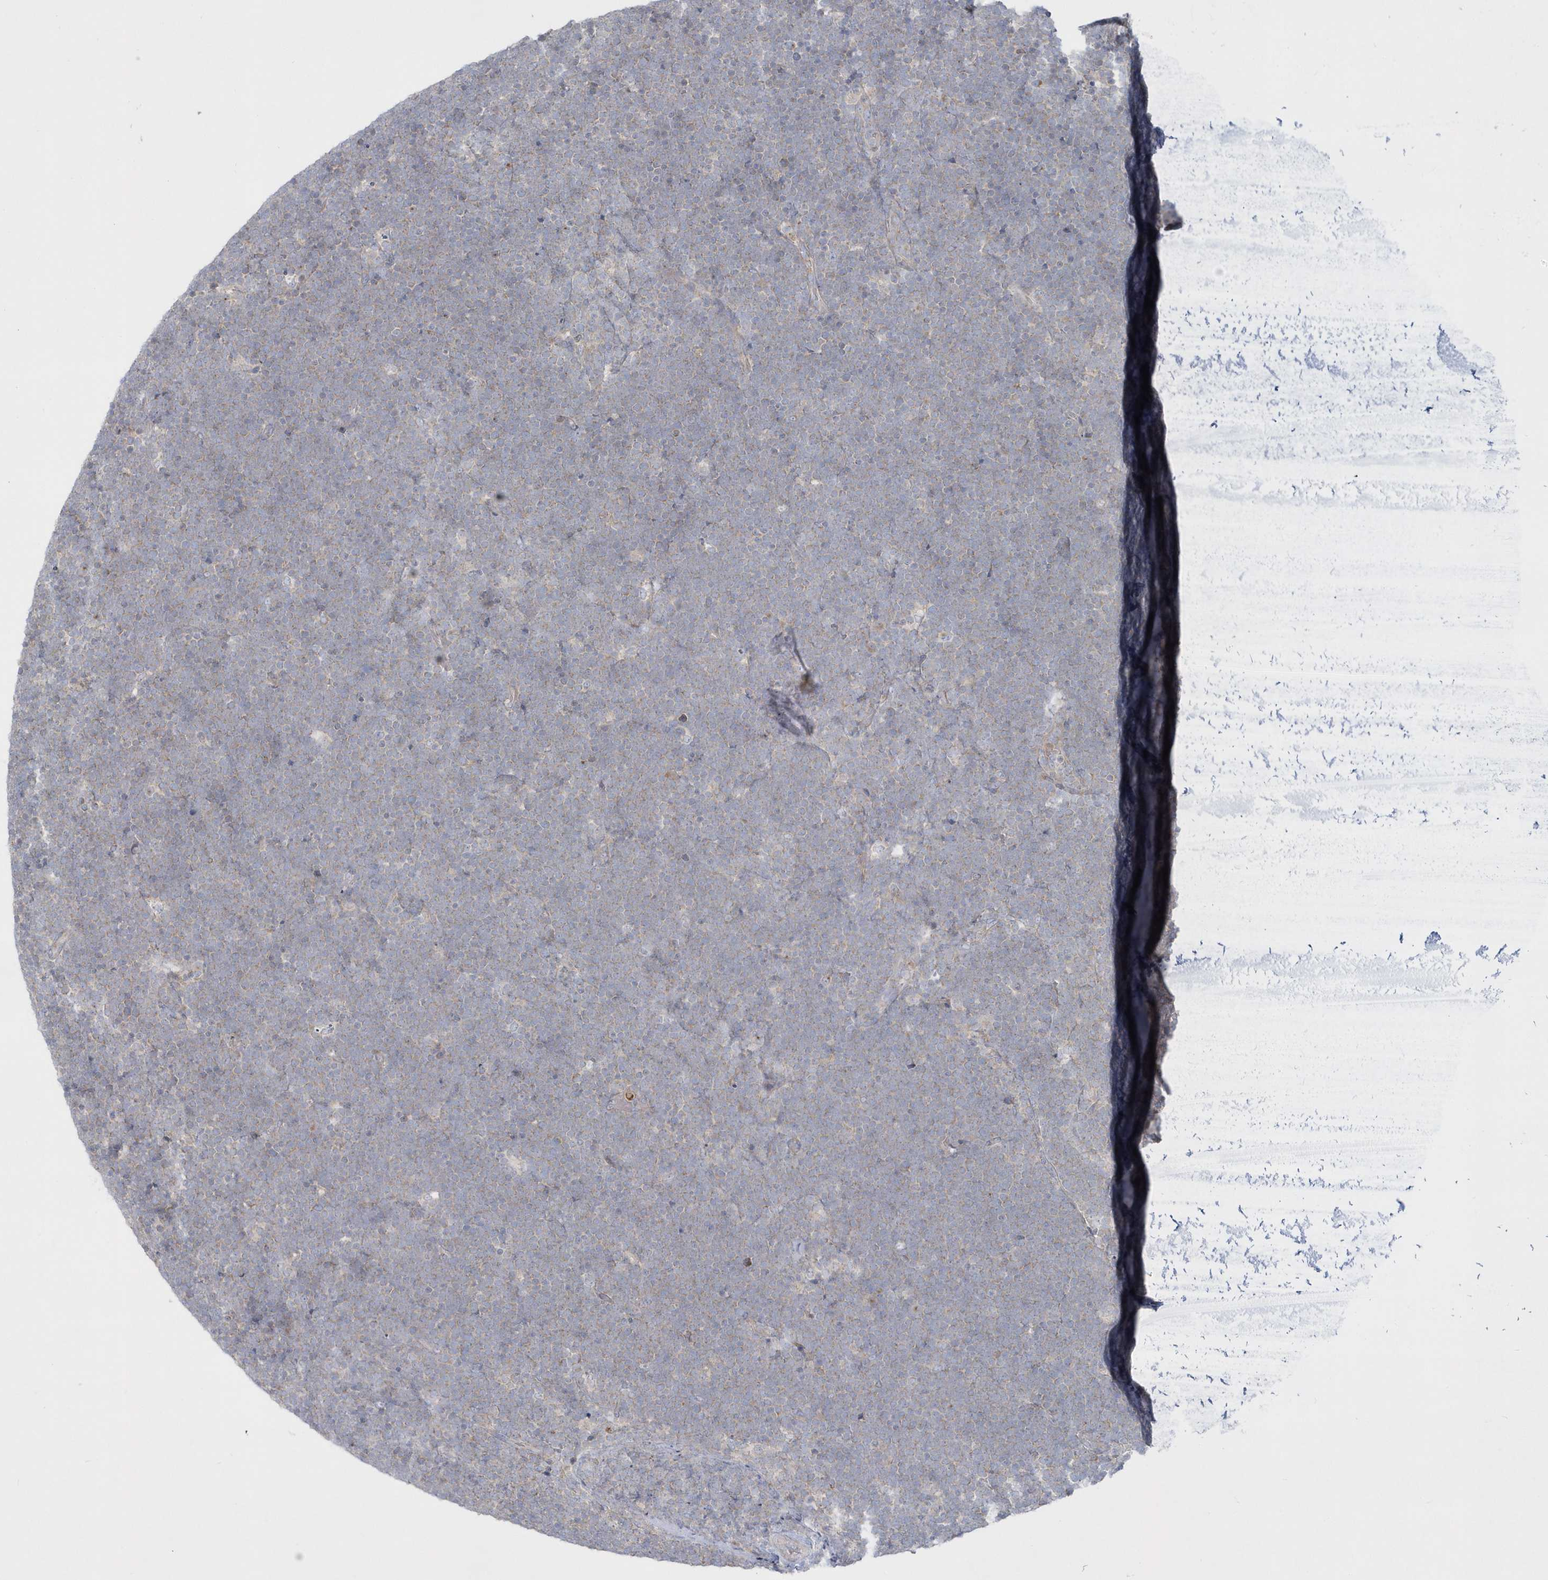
{"staining": {"intensity": "negative", "quantity": "none", "location": "none"}, "tissue": "lymphoma", "cell_type": "Tumor cells", "image_type": "cancer", "snomed": [{"axis": "morphology", "description": "Malignant lymphoma, non-Hodgkin's type, High grade"}, {"axis": "topography", "description": "Lymph node"}], "caption": "Tumor cells show no significant positivity in malignant lymphoma, non-Hodgkin's type (high-grade).", "gene": "DNAJC18", "patient": {"sex": "male", "age": 13}}